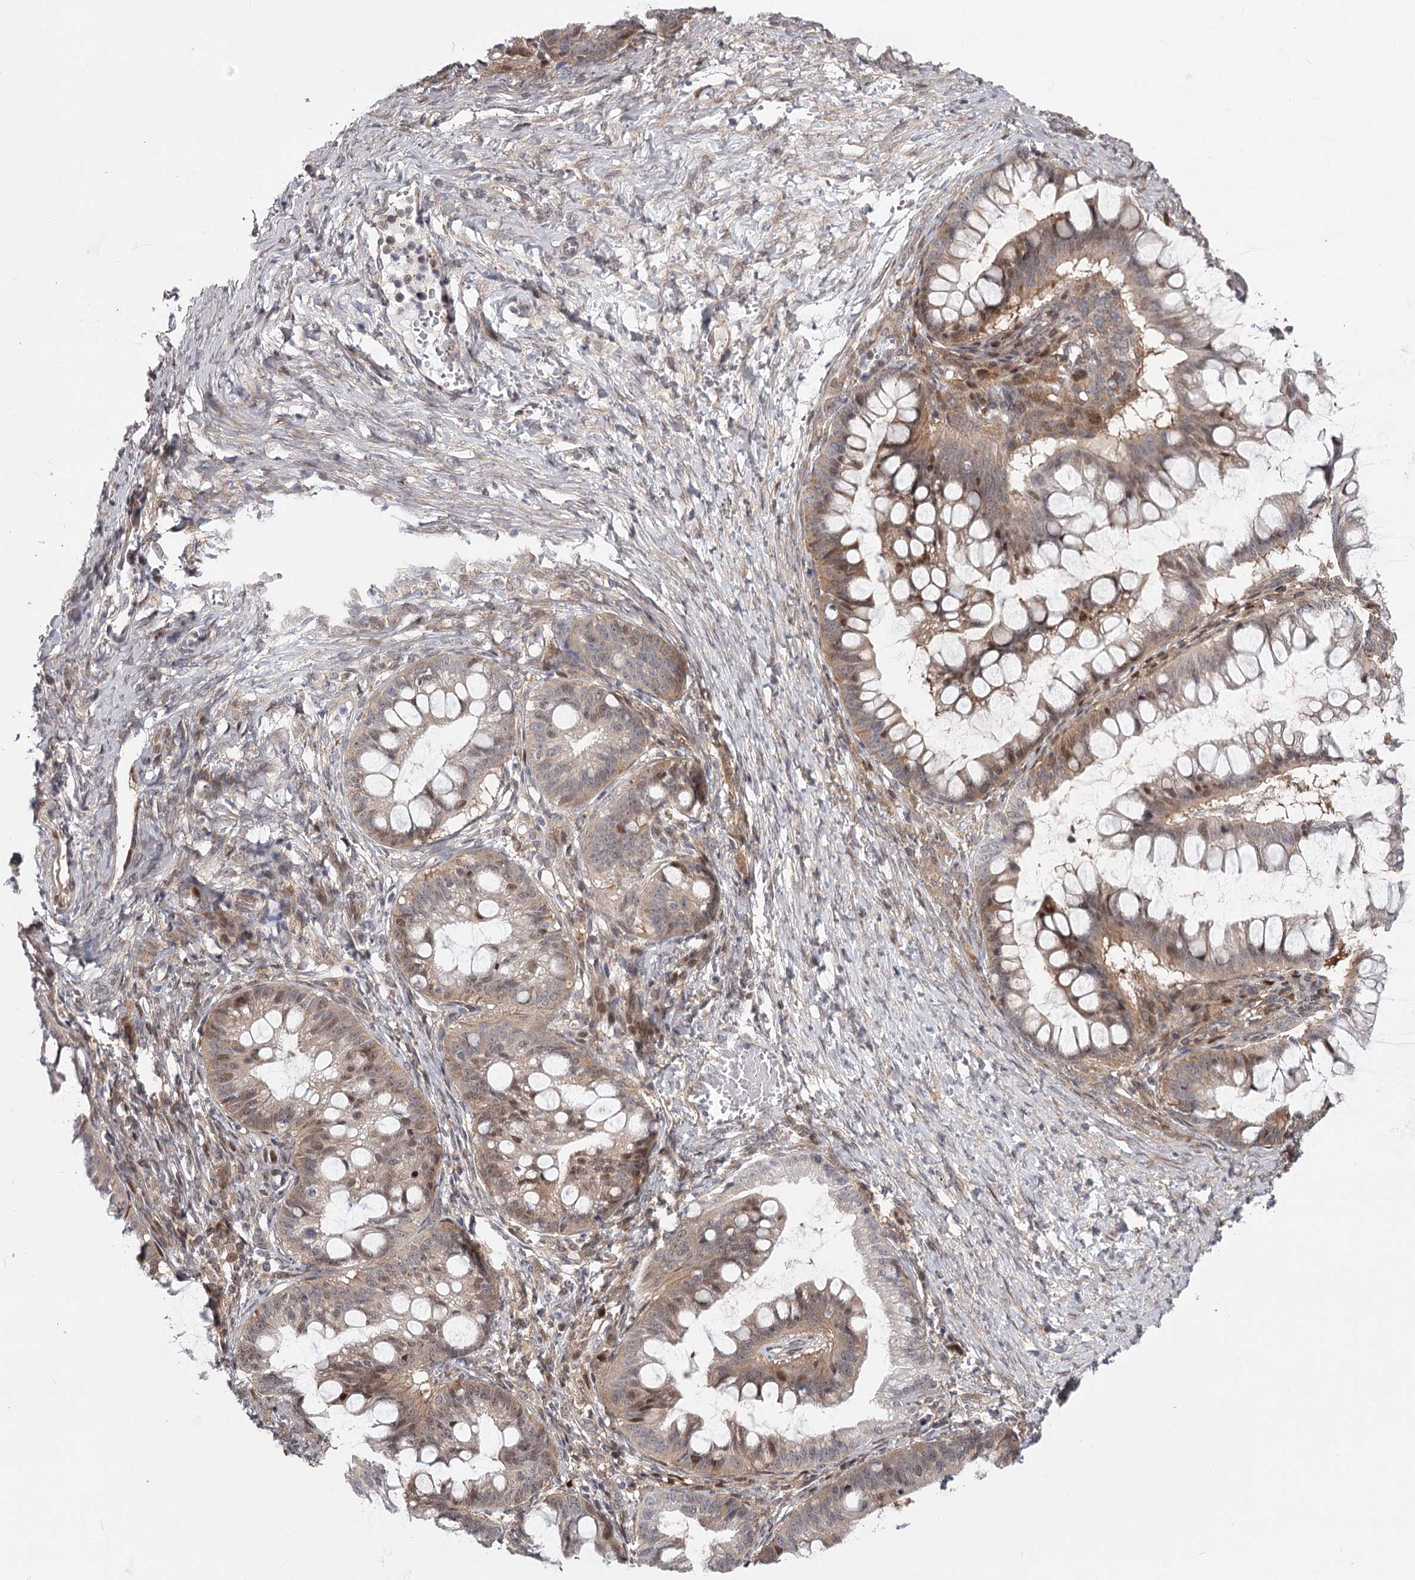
{"staining": {"intensity": "weak", "quantity": "25%-75%", "location": "nuclear"}, "tissue": "ovarian cancer", "cell_type": "Tumor cells", "image_type": "cancer", "snomed": [{"axis": "morphology", "description": "Cystadenocarcinoma, mucinous, NOS"}, {"axis": "topography", "description": "Ovary"}], "caption": "Brown immunohistochemical staining in ovarian cancer (mucinous cystadenocarcinoma) reveals weak nuclear expression in about 25%-75% of tumor cells.", "gene": "CCNG2", "patient": {"sex": "female", "age": 73}}